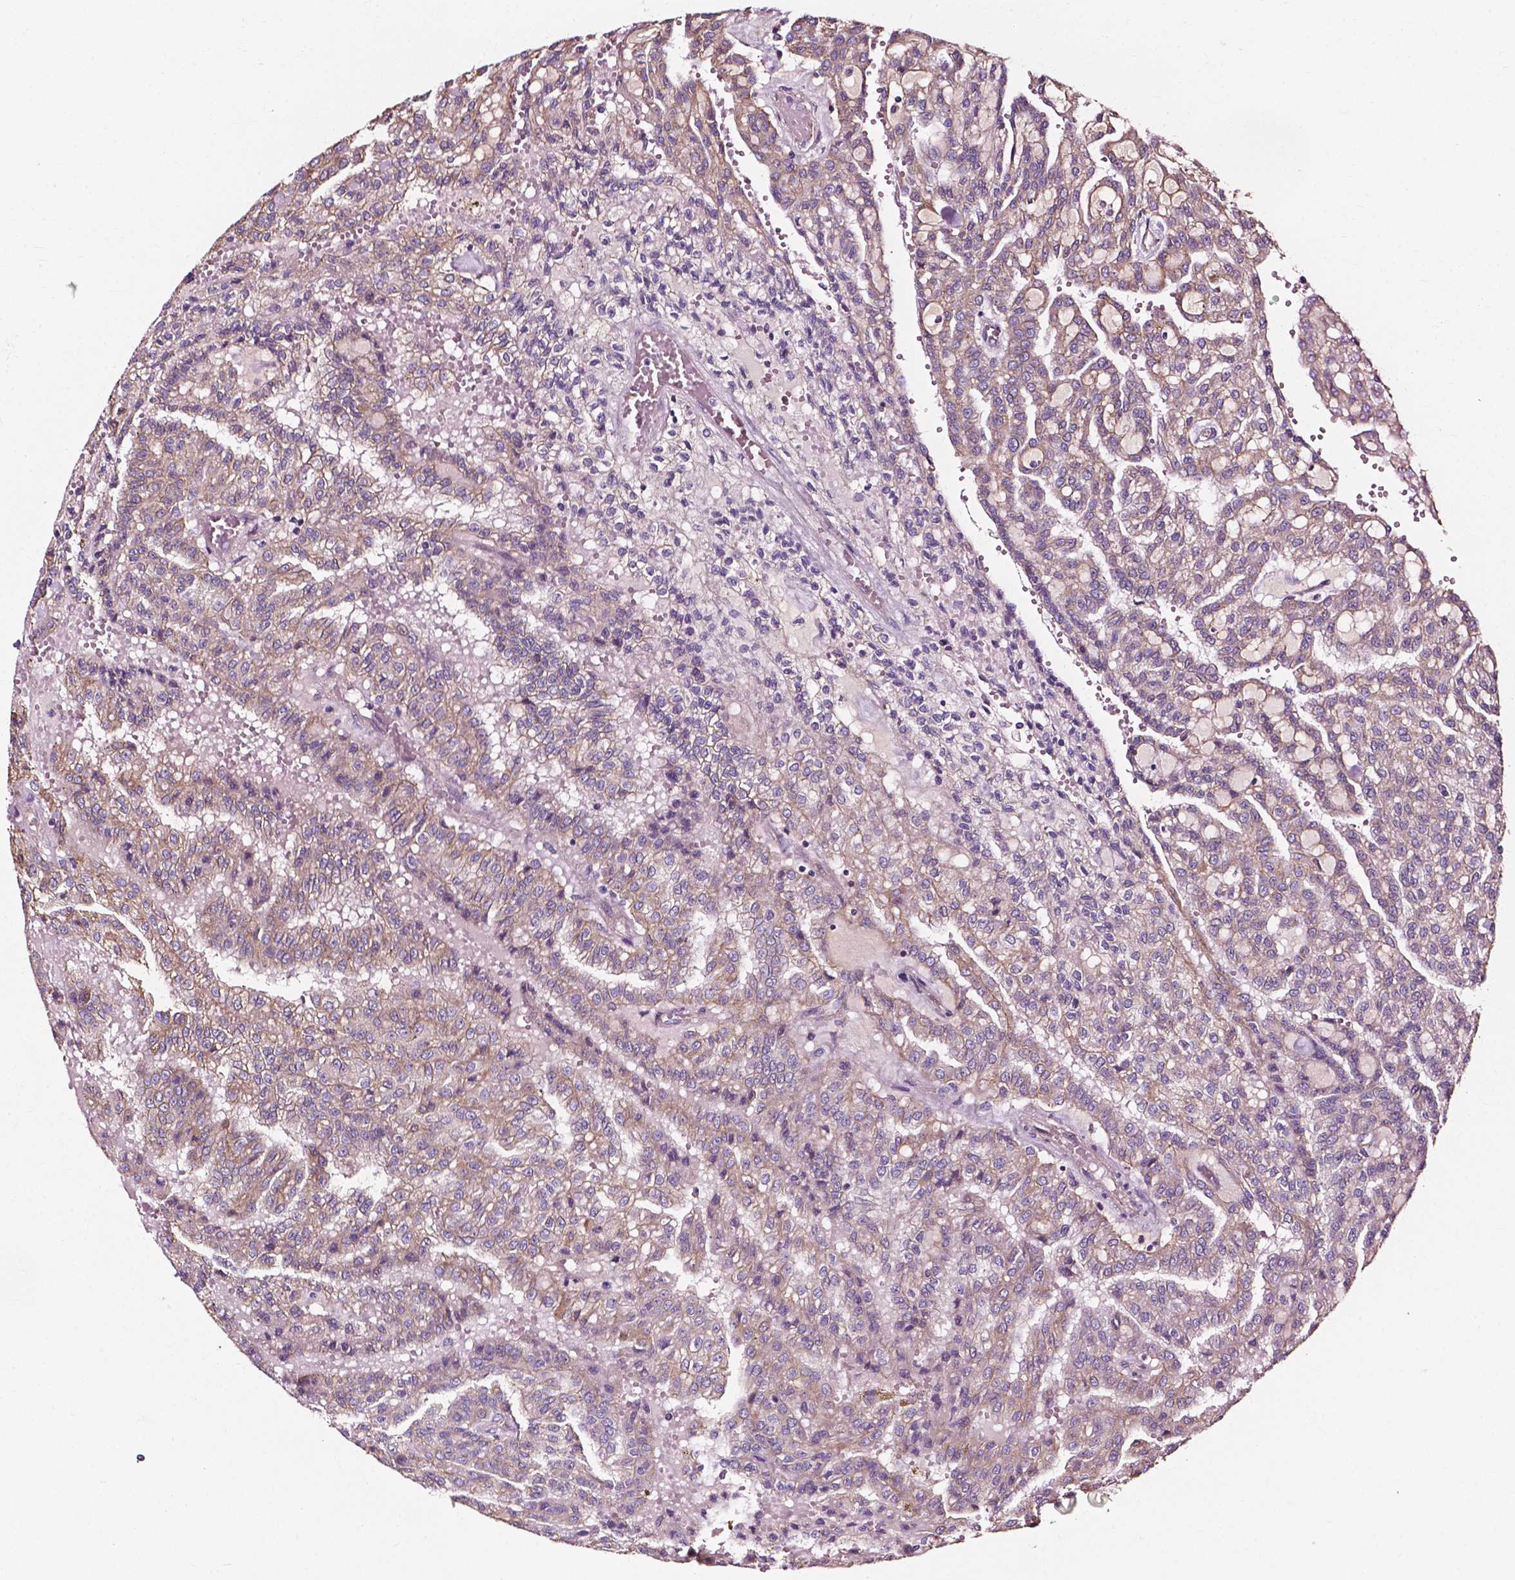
{"staining": {"intensity": "weak", "quantity": "25%-75%", "location": "cytoplasmic/membranous"}, "tissue": "renal cancer", "cell_type": "Tumor cells", "image_type": "cancer", "snomed": [{"axis": "morphology", "description": "Adenocarcinoma, NOS"}, {"axis": "topography", "description": "Kidney"}], "caption": "This is an image of immunohistochemistry (IHC) staining of adenocarcinoma (renal), which shows weak expression in the cytoplasmic/membranous of tumor cells.", "gene": "ATG16L1", "patient": {"sex": "male", "age": 63}}